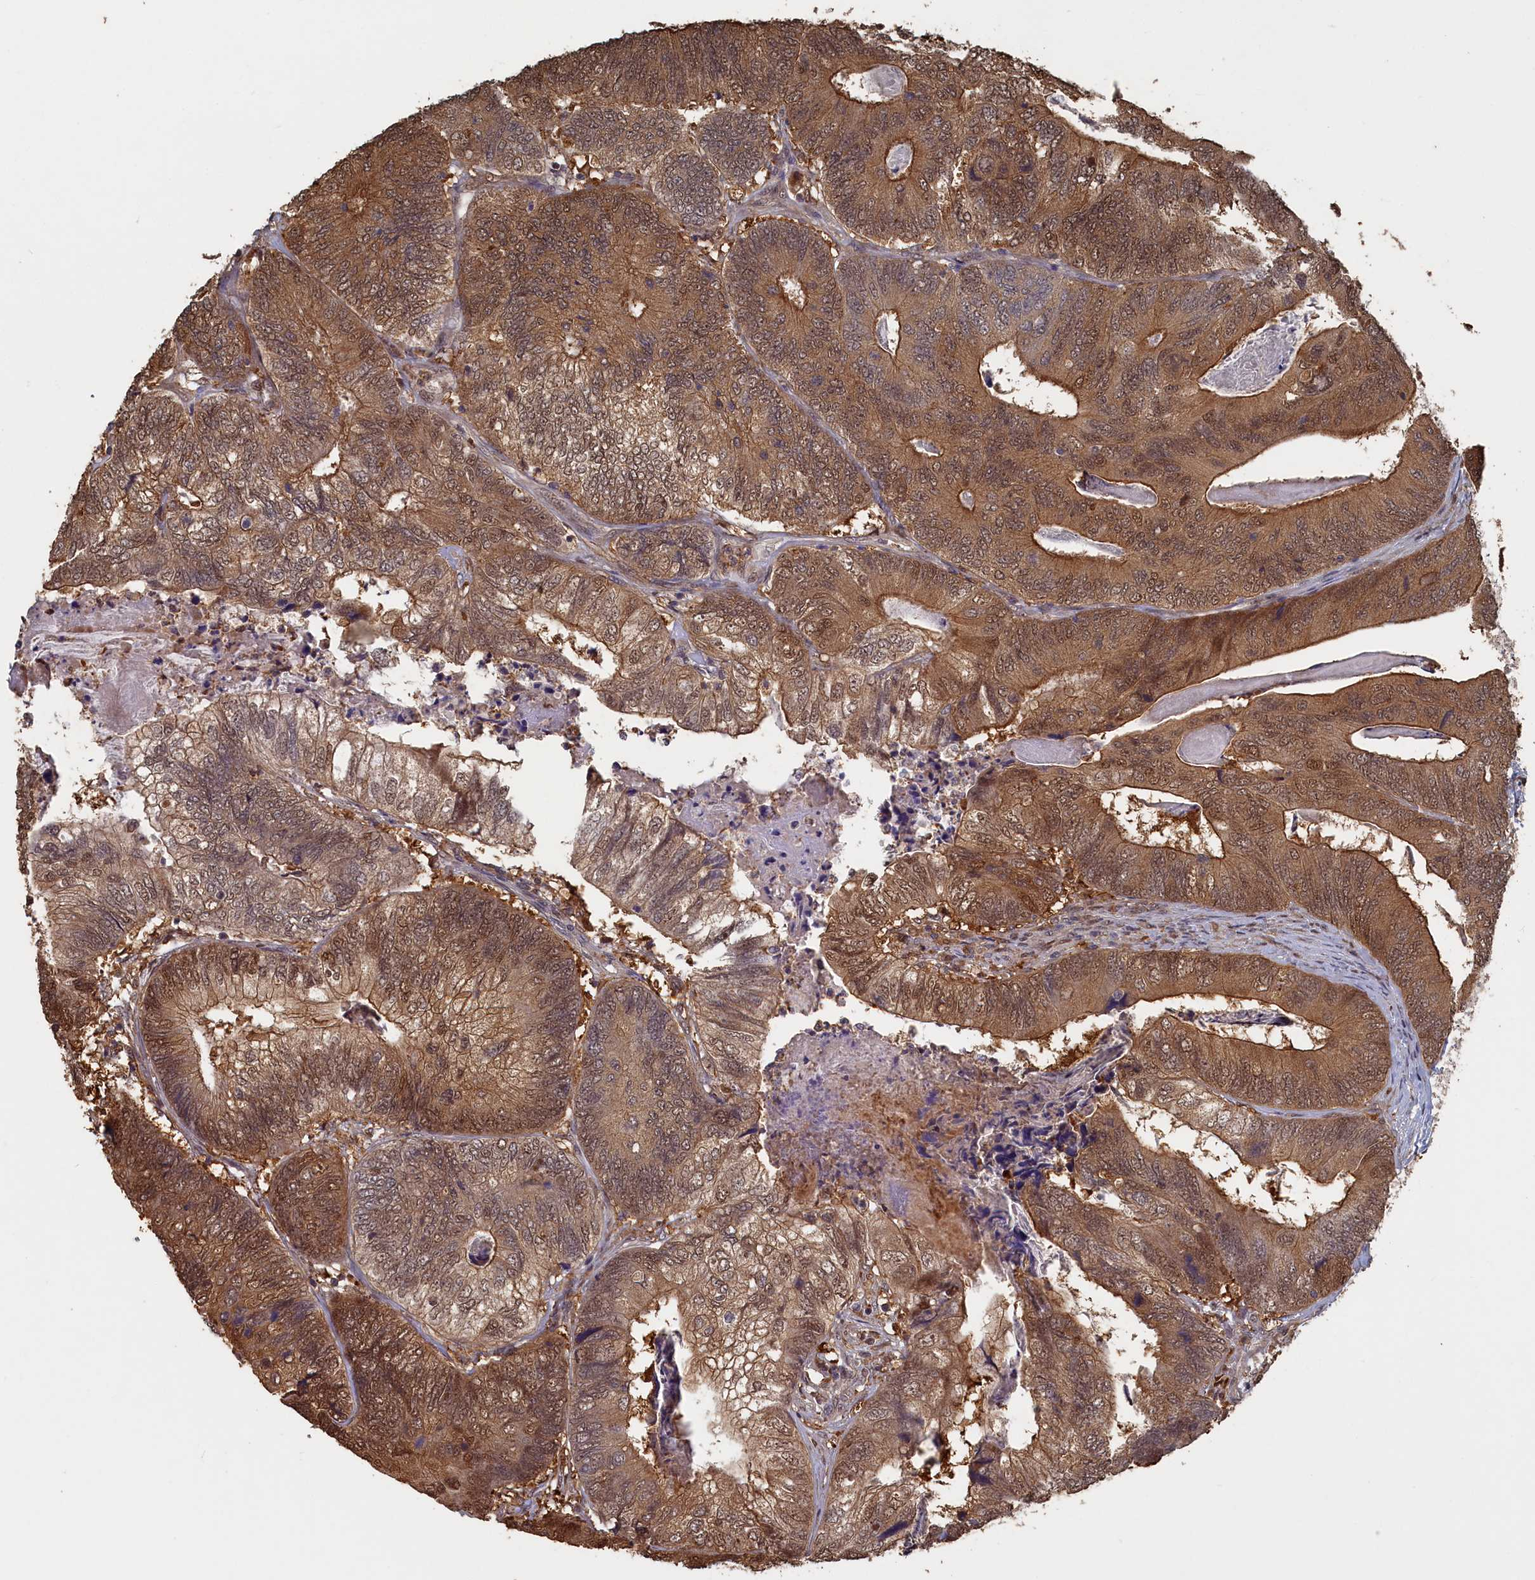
{"staining": {"intensity": "strong", "quantity": ">75%", "location": "cytoplasmic/membranous,nuclear"}, "tissue": "colorectal cancer", "cell_type": "Tumor cells", "image_type": "cancer", "snomed": [{"axis": "morphology", "description": "Adenocarcinoma, NOS"}, {"axis": "topography", "description": "Colon"}], "caption": "A brown stain highlights strong cytoplasmic/membranous and nuclear staining of a protein in human adenocarcinoma (colorectal) tumor cells.", "gene": "UCHL3", "patient": {"sex": "female", "age": 67}}